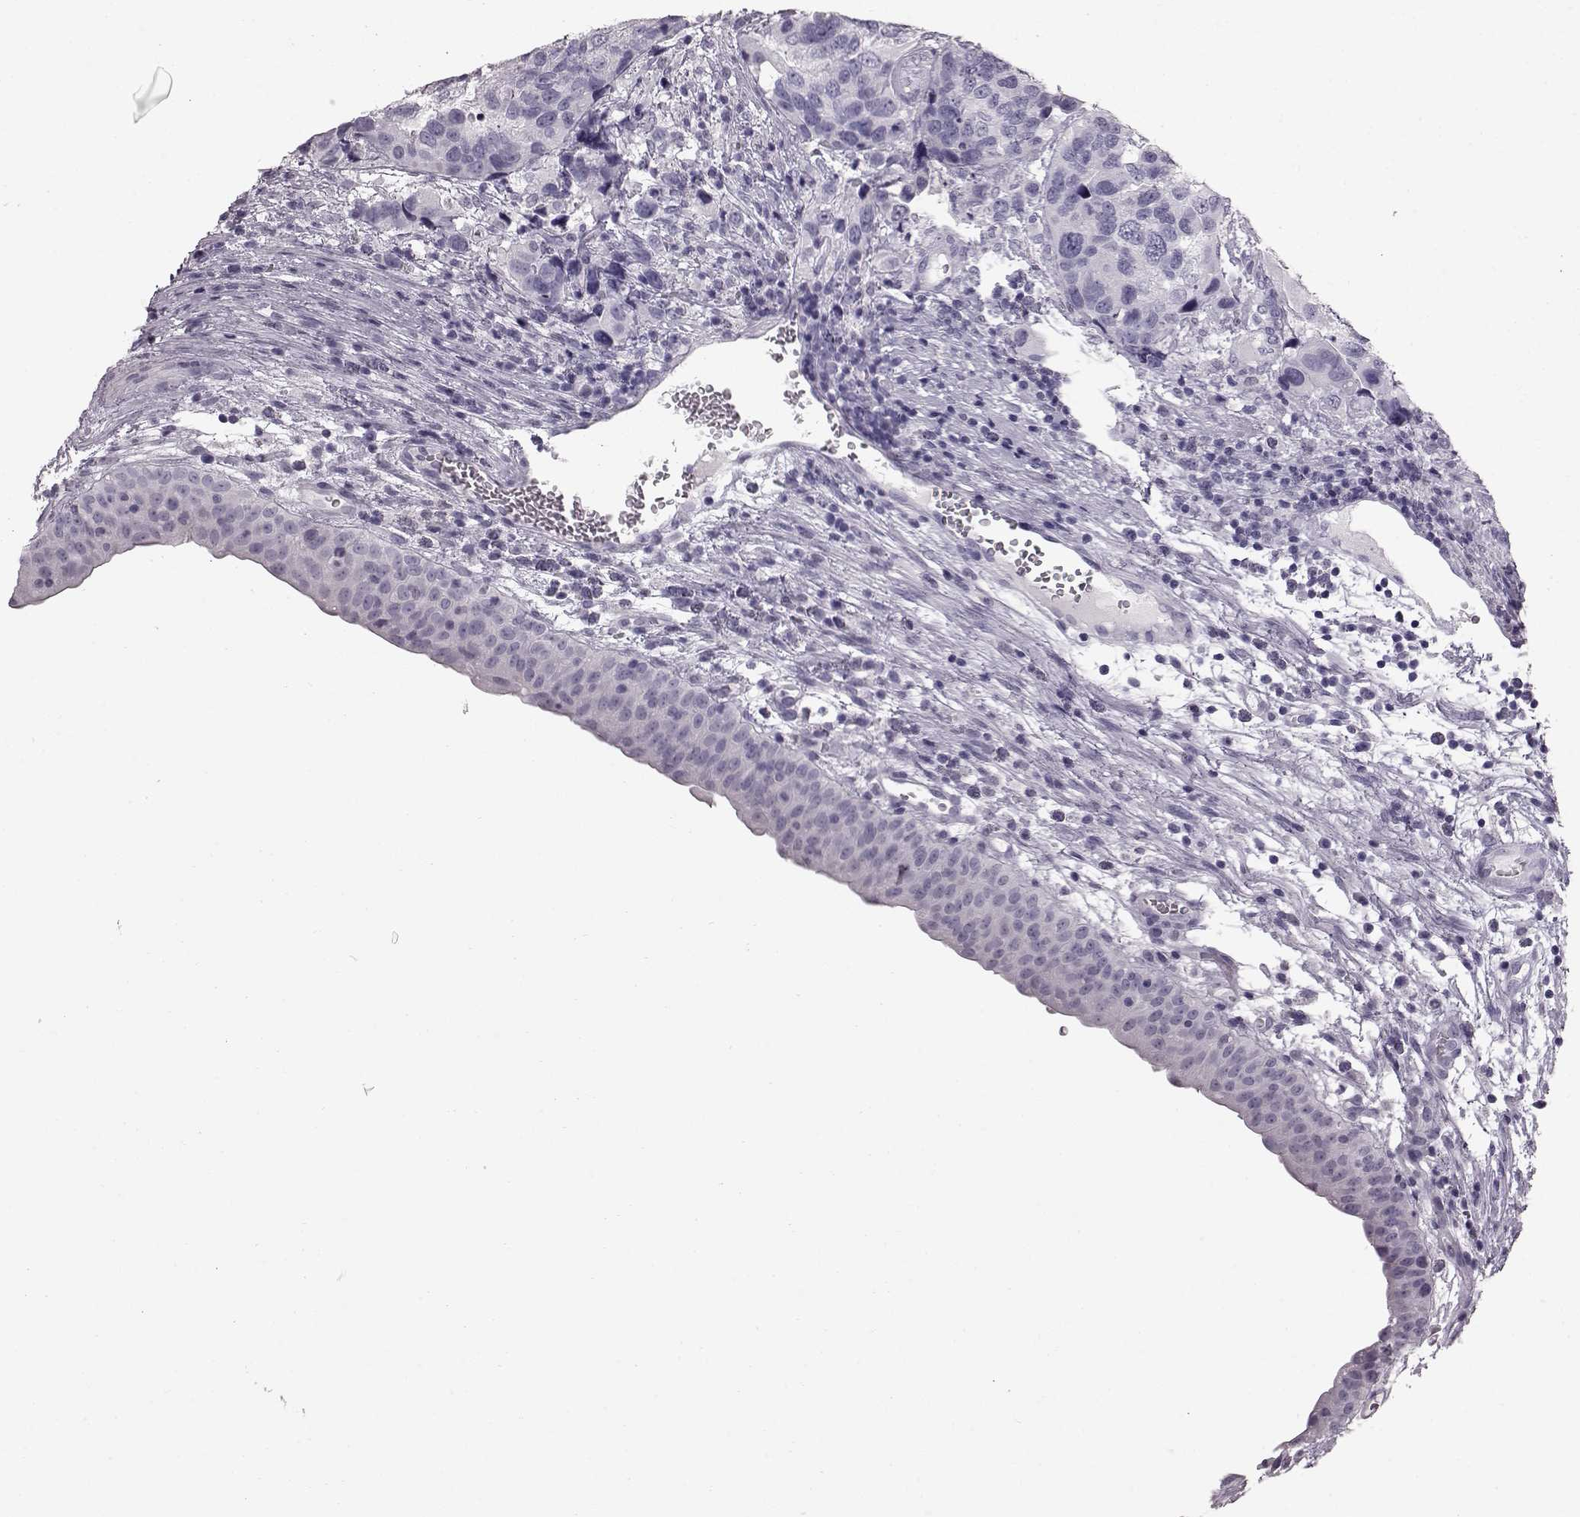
{"staining": {"intensity": "negative", "quantity": "none", "location": "none"}, "tissue": "urothelial cancer", "cell_type": "Tumor cells", "image_type": "cancer", "snomed": [{"axis": "morphology", "description": "Urothelial carcinoma, High grade"}, {"axis": "topography", "description": "Urinary bladder"}], "caption": "A histopathology image of human urothelial carcinoma (high-grade) is negative for staining in tumor cells.", "gene": "TCHHL1", "patient": {"sex": "male", "age": 60}}